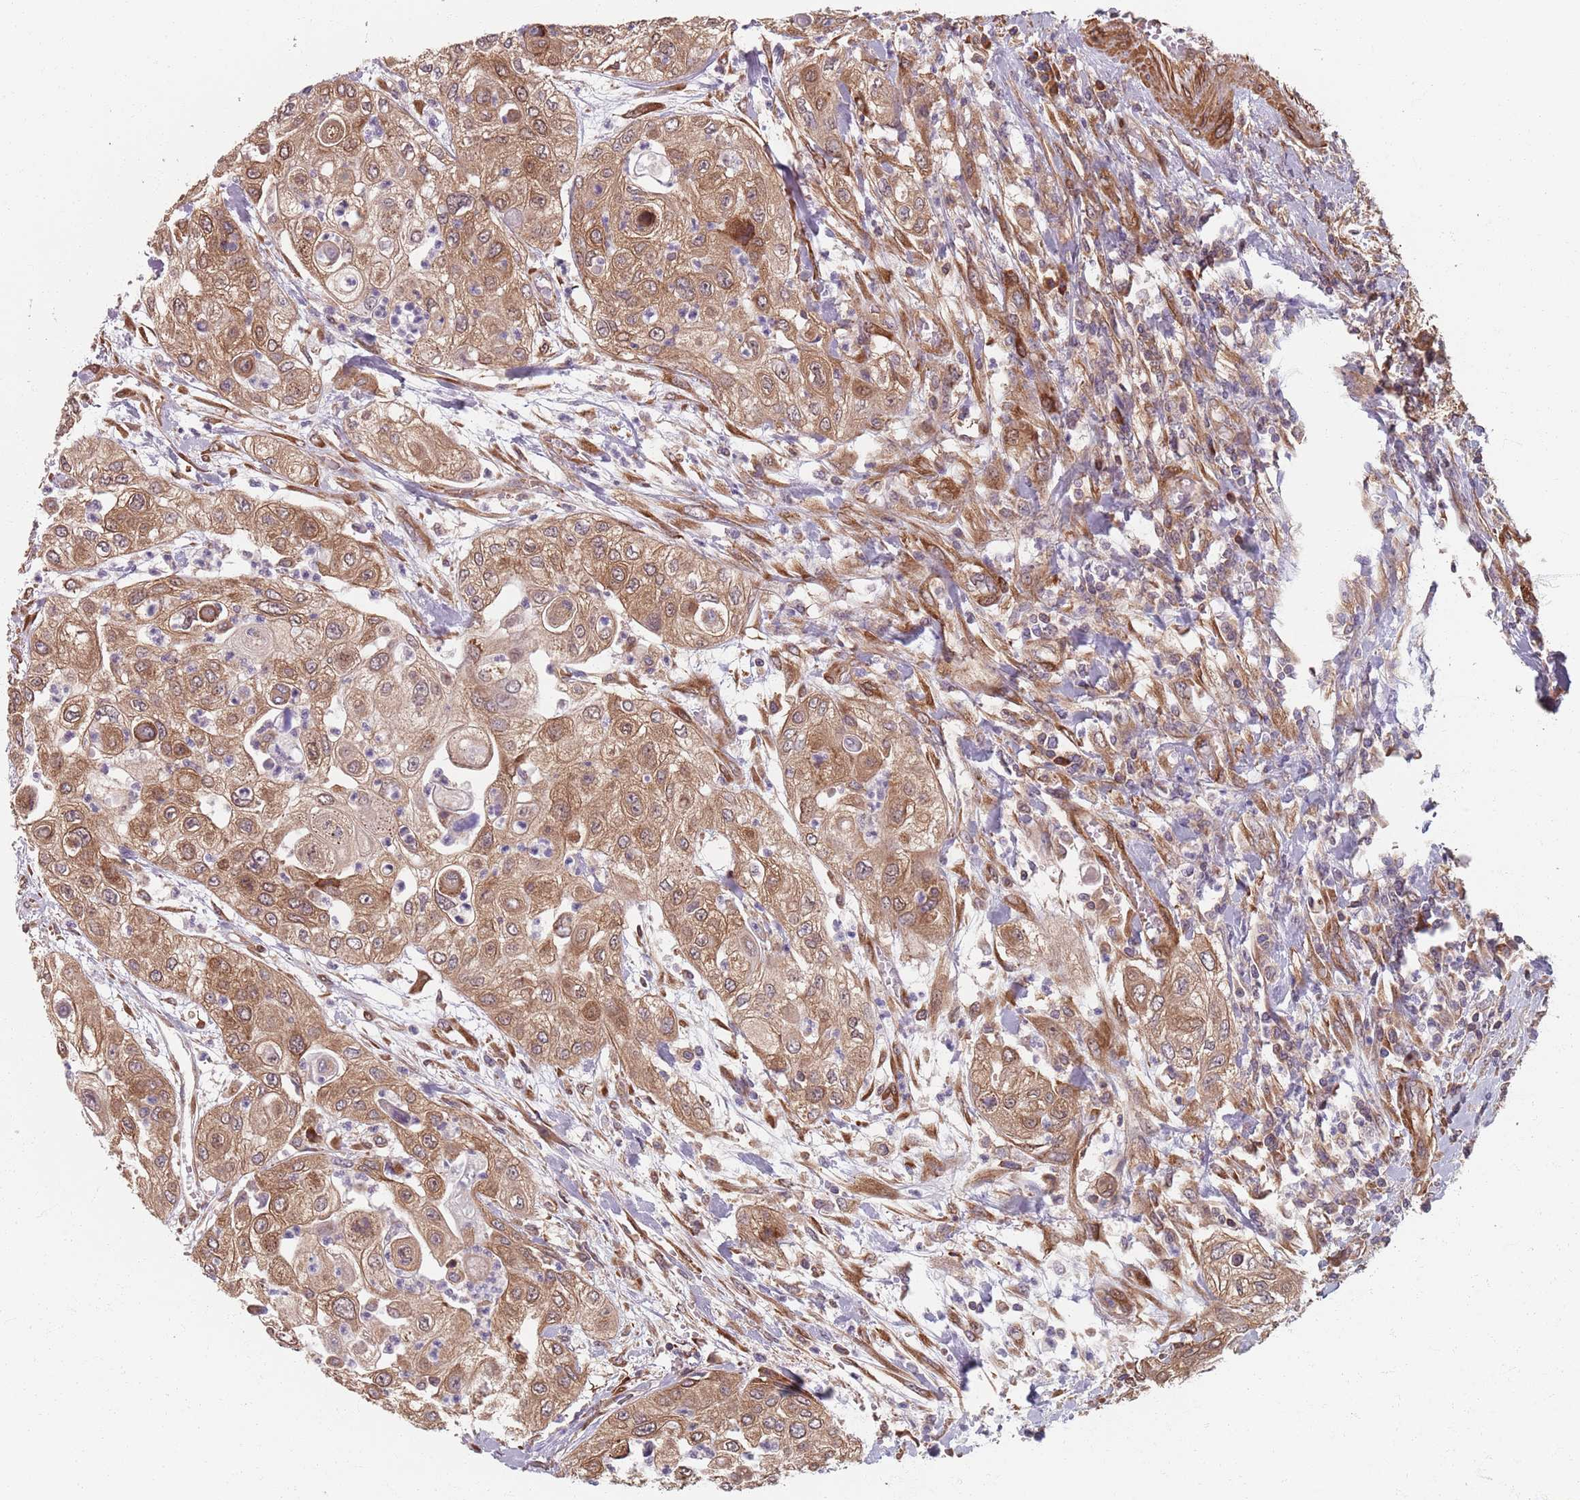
{"staining": {"intensity": "moderate", "quantity": ">75%", "location": "cytoplasmic/membranous"}, "tissue": "urothelial cancer", "cell_type": "Tumor cells", "image_type": "cancer", "snomed": [{"axis": "morphology", "description": "Urothelial carcinoma, High grade"}, {"axis": "topography", "description": "Urinary bladder"}], "caption": "This micrograph reveals high-grade urothelial carcinoma stained with IHC to label a protein in brown. The cytoplasmic/membranous of tumor cells show moderate positivity for the protein. Nuclei are counter-stained blue.", "gene": "NOTCH3", "patient": {"sex": "female", "age": 79}}